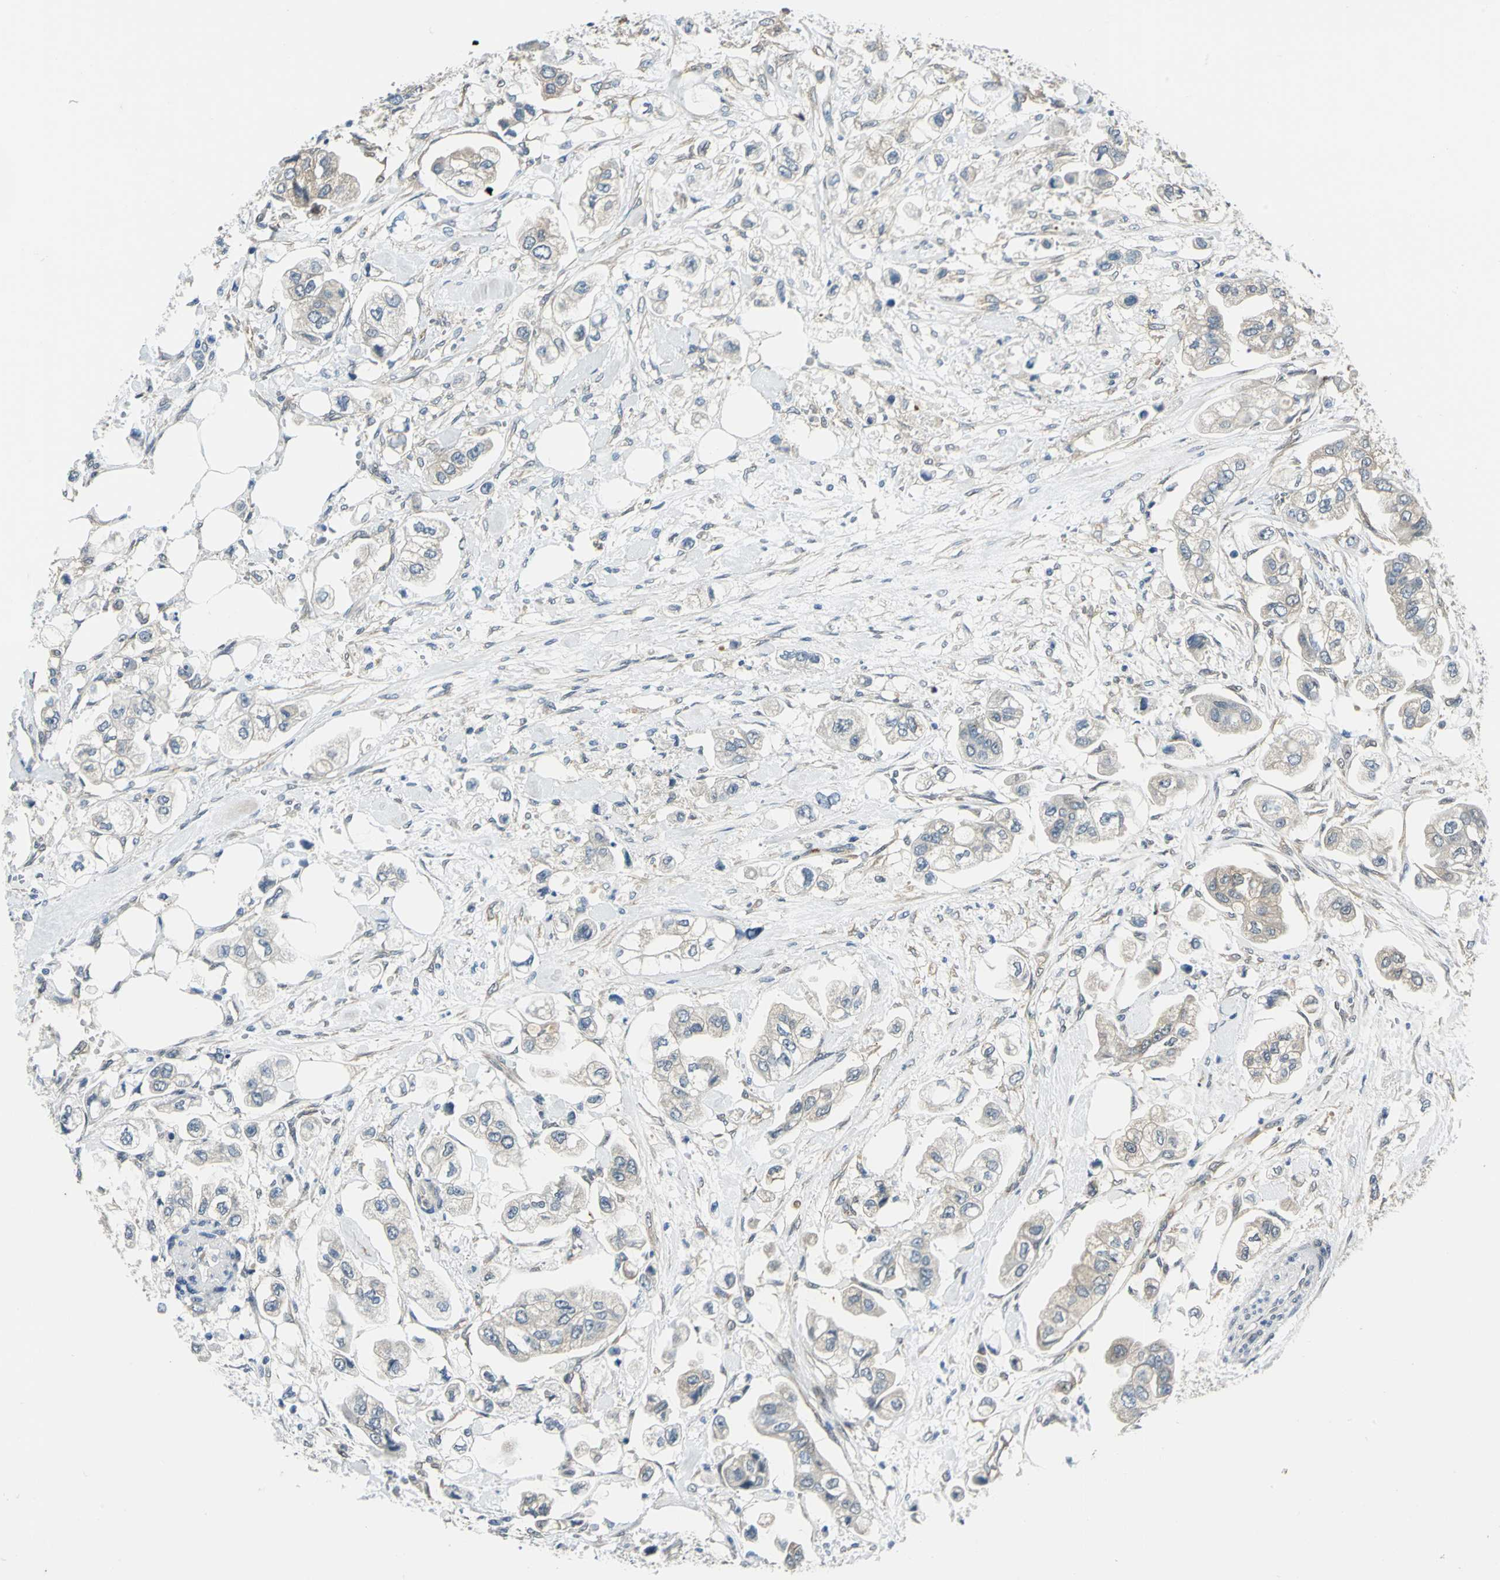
{"staining": {"intensity": "weak", "quantity": "25%-75%", "location": "cytoplasmic/membranous"}, "tissue": "stomach cancer", "cell_type": "Tumor cells", "image_type": "cancer", "snomed": [{"axis": "morphology", "description": "Adenocarcinoma, NOS"}, {"axis": "topography", "description": "Stomach"}], "caption": "A photomicrograph of stomach adenocarcinoma stained for a protein demonstrates weak cytoplasmic/membranous brown staining in tumor cells.", "gene": "CDC42EP1", "patient": {"sex": "male", "age": 62}}